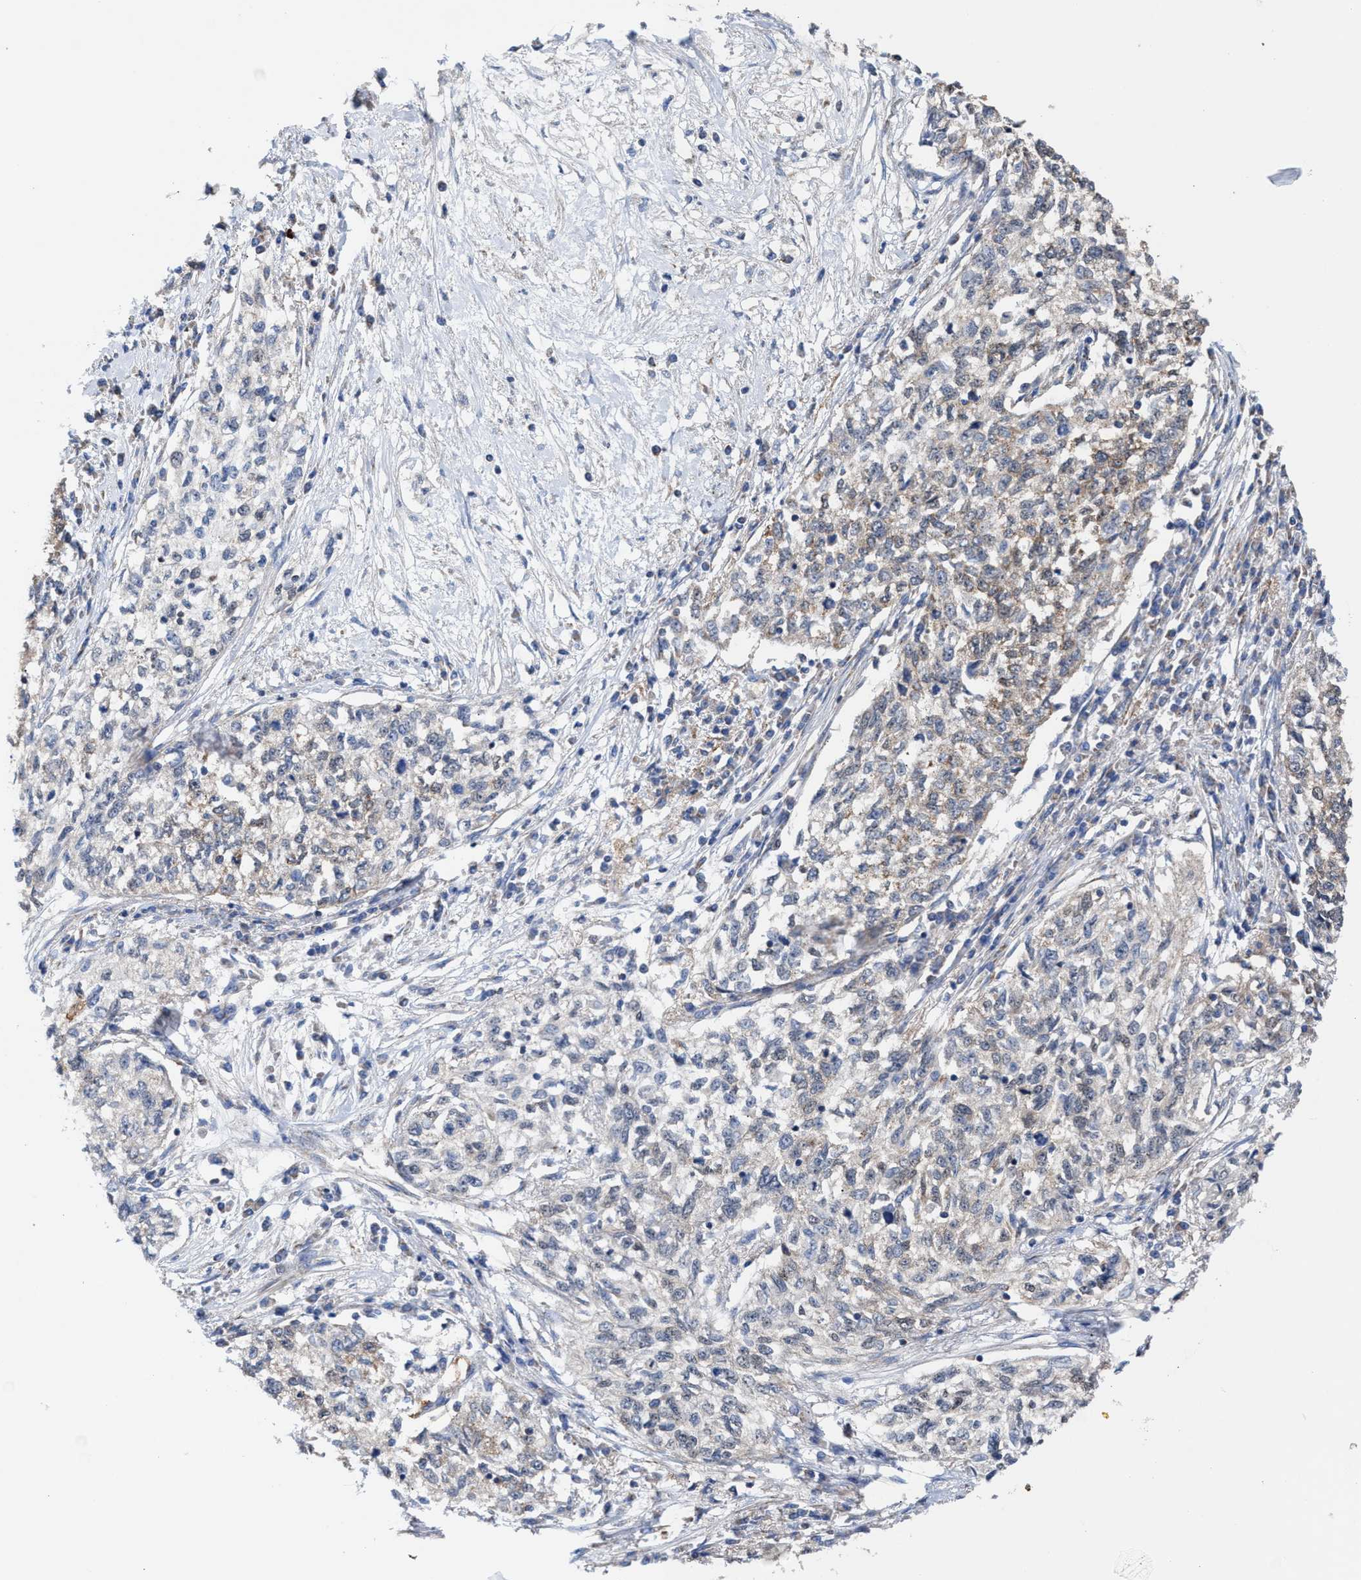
{"staining": {"intensity": "weak", "quantity": "<25%", "location": "cytoplasmic/membranous"}, "tissue": "cervical cancer", "cell_type": "Tumor cells", "image_type": "cancer", "snomed": [{"axis": "morphology", "description": "Squamous cell carcinoma, NOS"}, {"axis": "topography", "description": "Cervix"}], "caption": "Cervical cancer (squamous cell carcinoma) stained for a protein using immunohistochemistry (IHC) exhibits no expression tumor cells.", "gene": "MECR", "patient": {"sex": "female", "age": 57}}